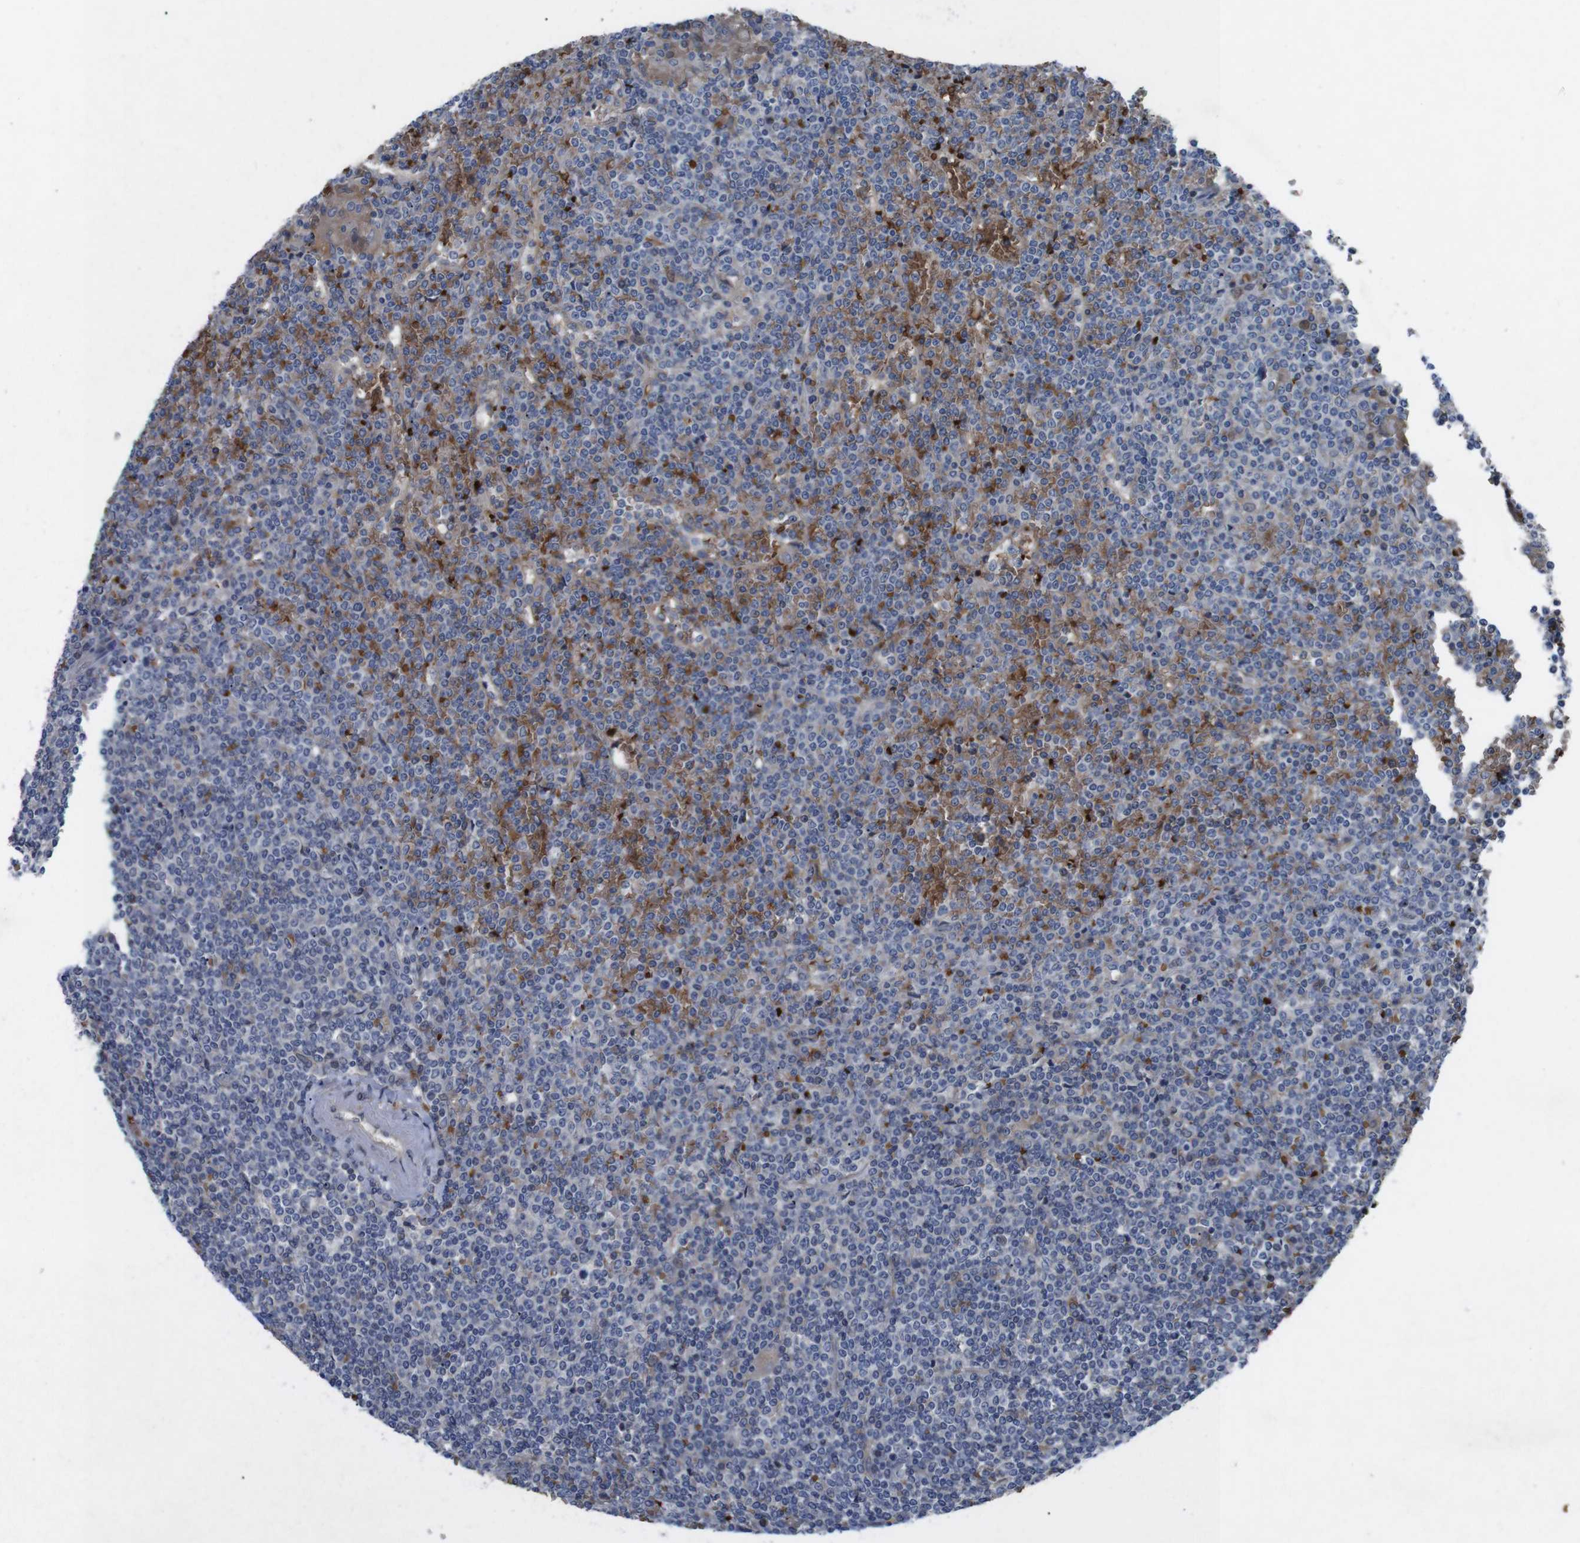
{"staining": {"intensity": "negative", "quantity": "none", "location": "none"}, "tissue": "lymphoma", "cell_type": "Tumor cells", "image_type": "cancer", "snomed": [{"axis": "morphology", "description": "Malignant lymphoma, non-Hodgkin's type, Low grade"}, {"axis": "topography", "description": "Spleen"}], "caption": "Immunohistochemistry (IHC) histopathology image of lymphoma stained for a protein (brown), which demonstrates no positivity in tumor cells.", "gene": "SPTB", "patient": {"sex": "female", "age": 19}}